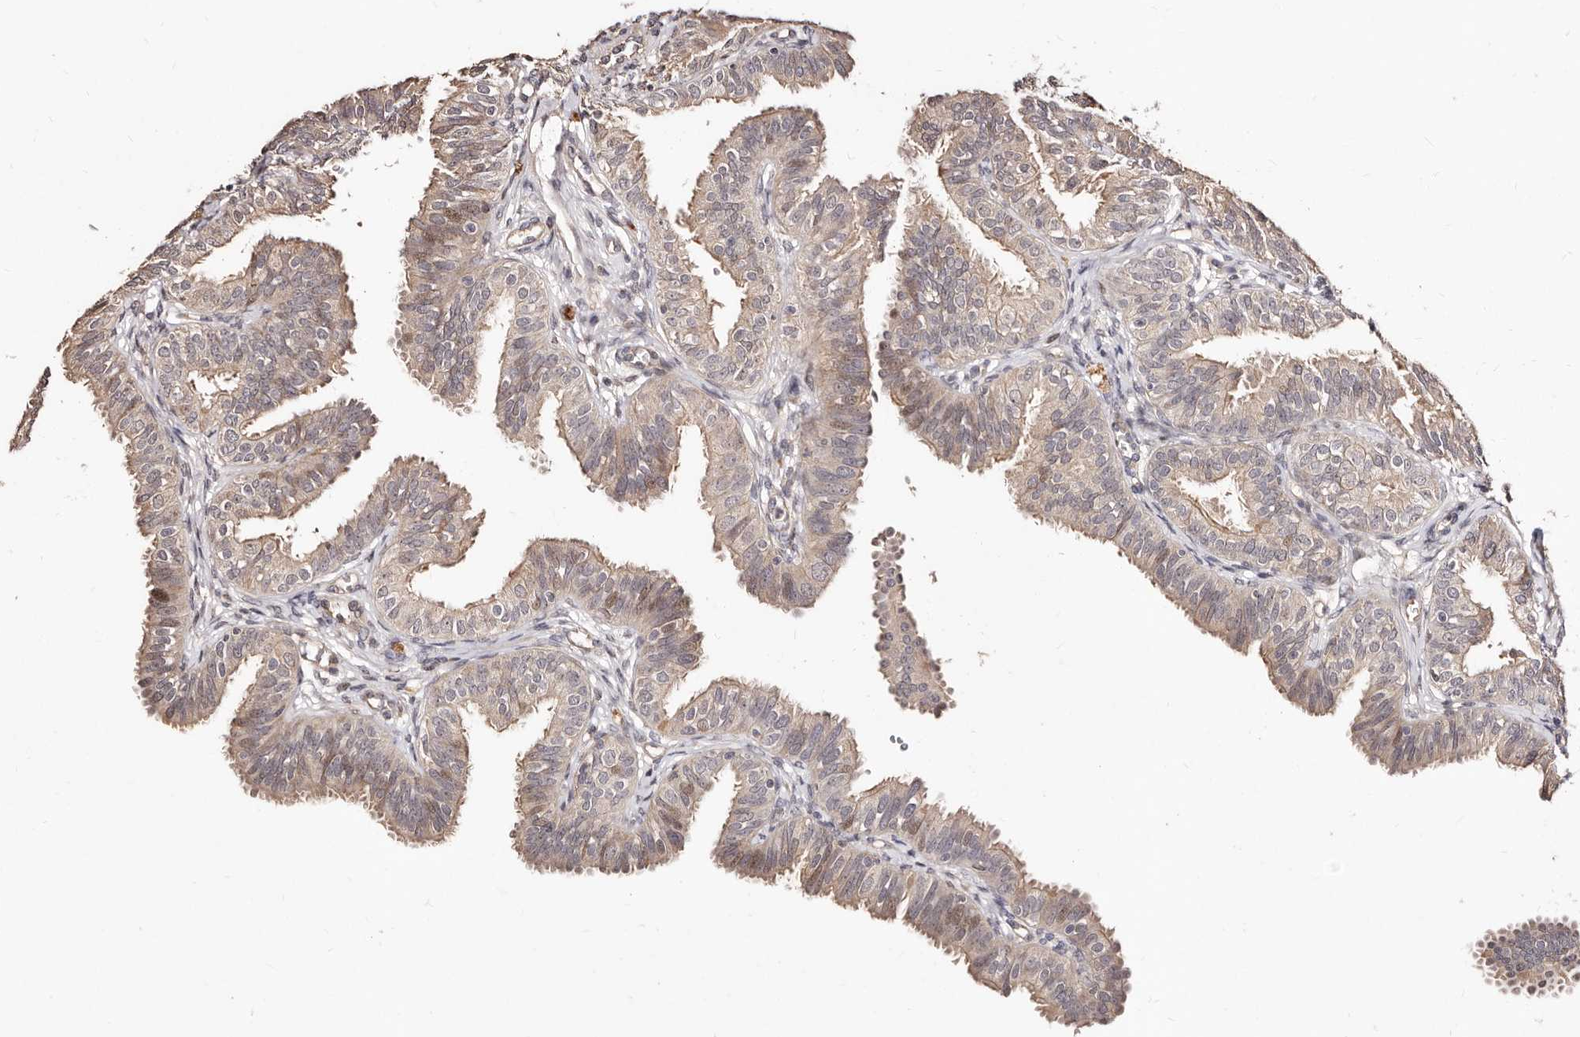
{"staining": {"intensity": "weak", "quantity": "25%-75%", "location": "cytoplasmic/membranous"}, "tissue": "fallopian tube", "cell_type": "Glandular cells", "image_type": "normal", "snomed": [{"axis": "morphology", "description": "Normal tissue, NOS"}, {"axis": "topography", "description": "Fallopian tube"}], "caption": "This histopathology image displays immunohistochemistry staining of benign human fallopian tube, with low weak cytoplasmic/membranous expression in approximately 25%-75% of glandular cells.", "gene": "APOL6", "patient": {"sex": "female", "age": 35}}